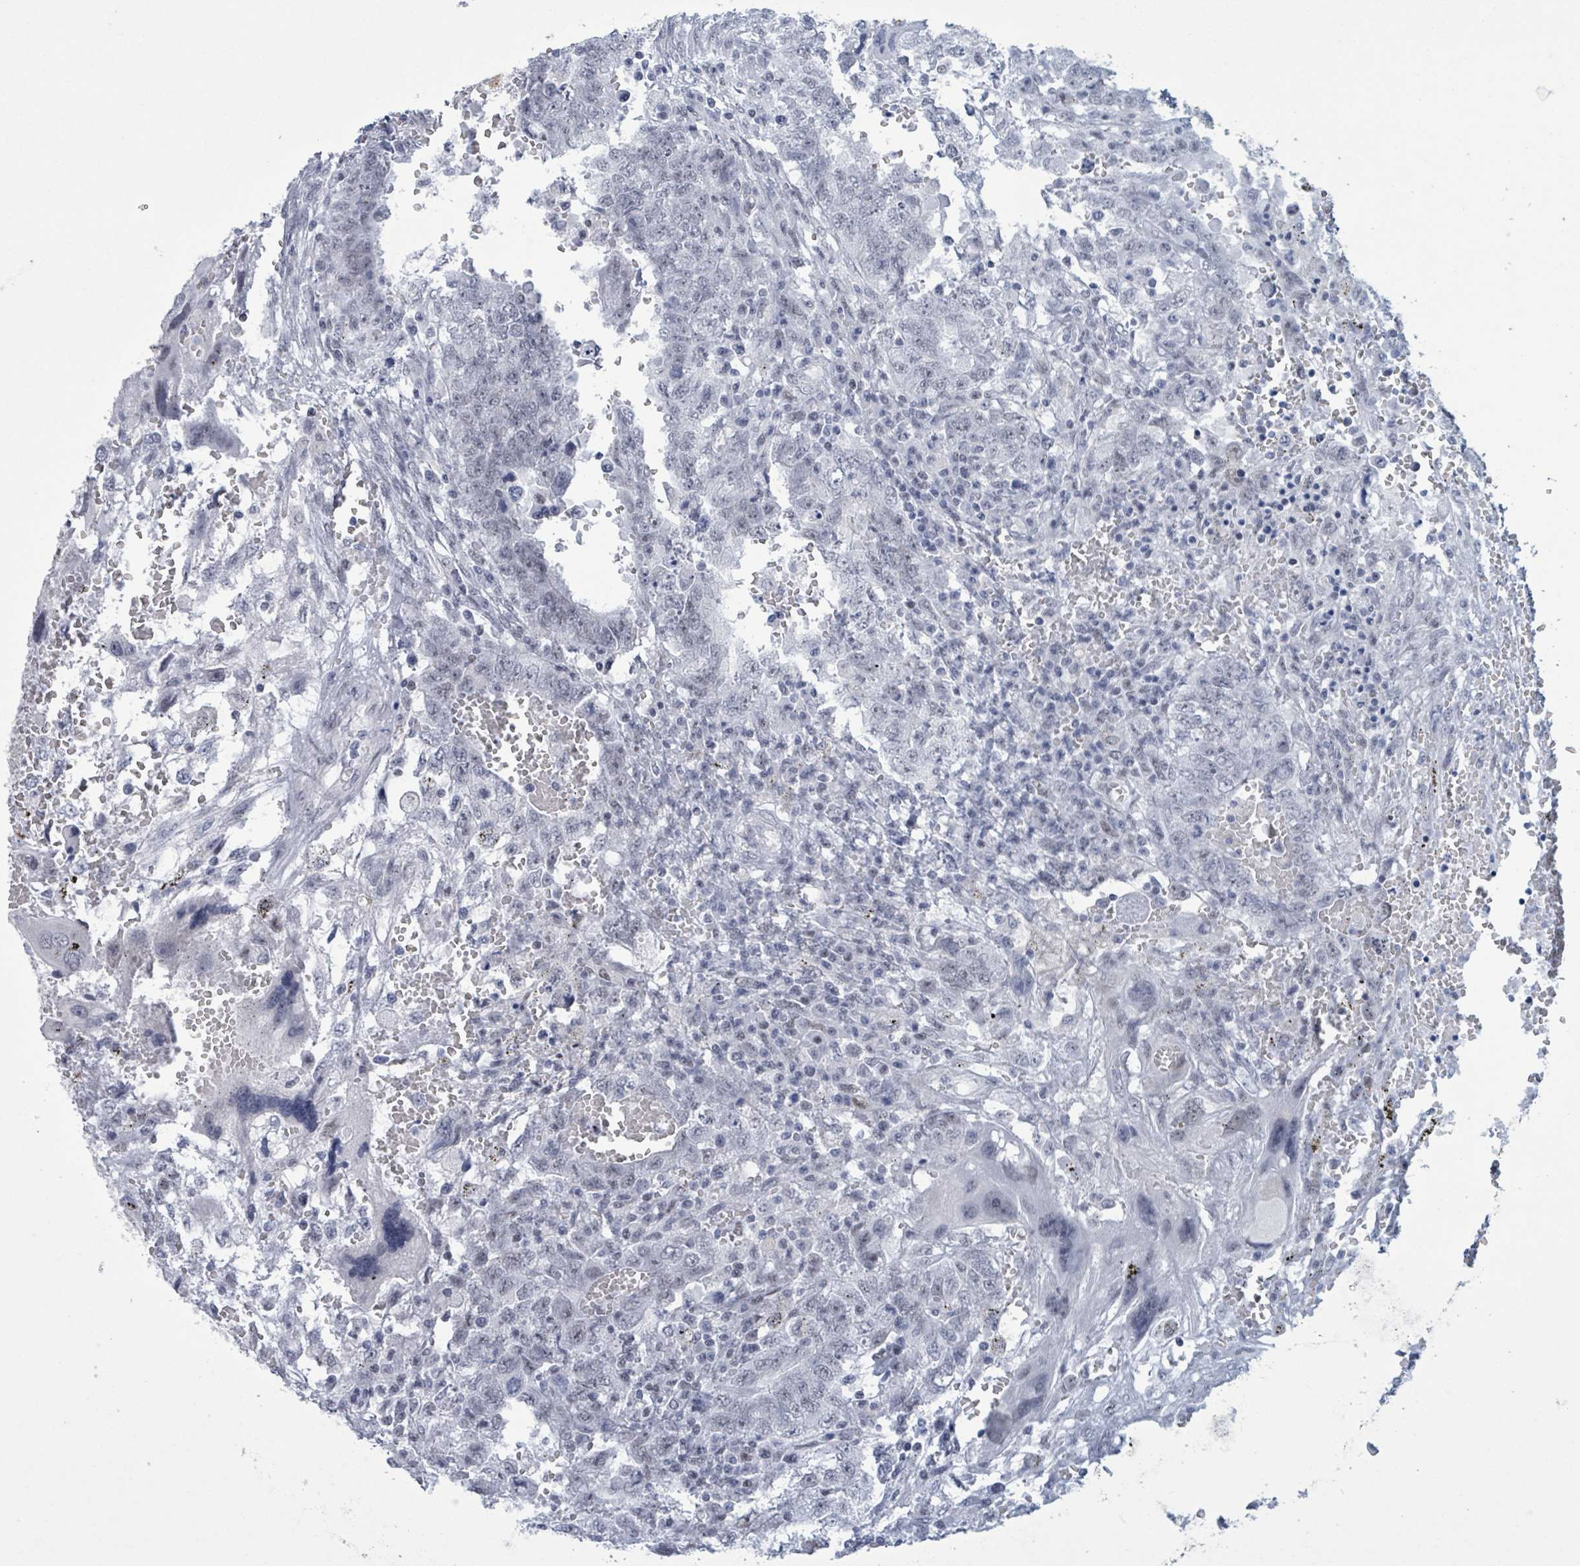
{"staining": {"intensity": "weak", "quantity": "<25%", "location": "nuclear"}, "tissue": "testis cancer", "cell_type": "Tumor cells", "image_type": "cancer", "snomed": [{"axis": "morphology", "description": "Carcinoma, Embryonal, NOS"}, {"axis": "topography", "description": "Testis"}], "caption": "Tumor cells show no significant staining in testis cancer.", "gene": "CT45A5", "patient": {"sex": "male", "age": 26}}